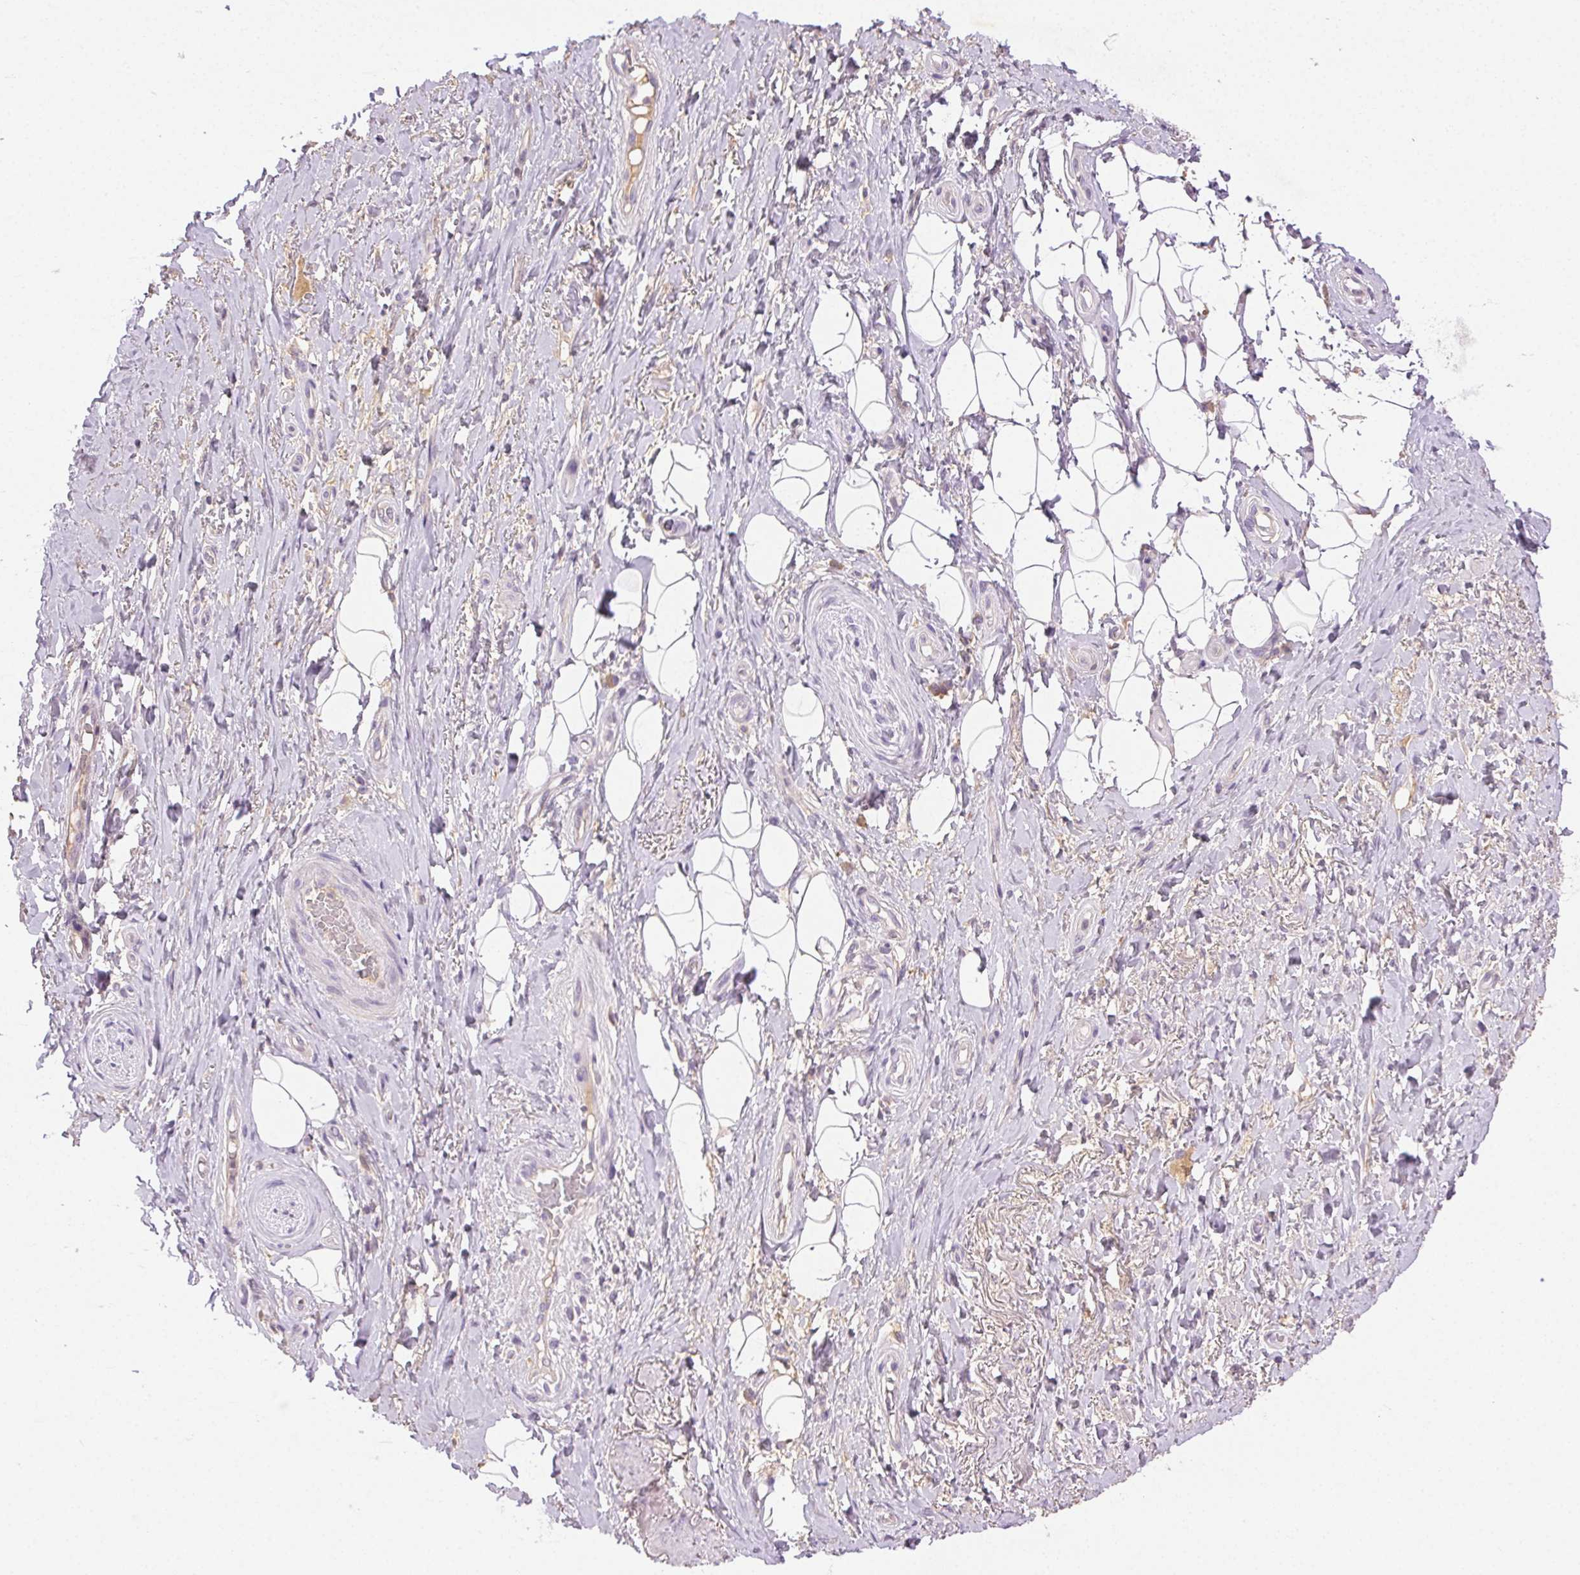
{"staining": {"intensity": "negative", "quantity": "none", "location": "none"}, "tissue": "adipose tissue", "cell_type": "Adipocytes", "image_type": "normal", "snomed": [{"axis": "morphology", "description": "Normal tissue, NOS"}, {"axis": "topography", "description": "Anal"}, {"axis": "topography", "description": "Peripheral nerve tissue"}], "caption": "Immunohistochemical staining of unremarkable adipose tissue demonstrates no significant staining in adipocytes. (Stains: DAB immunohistochemistry (IHC) with hematoxylin counter stain, Microscopy: brightfield microscopy at high magnification).", "gene": "BPIFB2", "patient": {"sex": "male", "age": 53}}